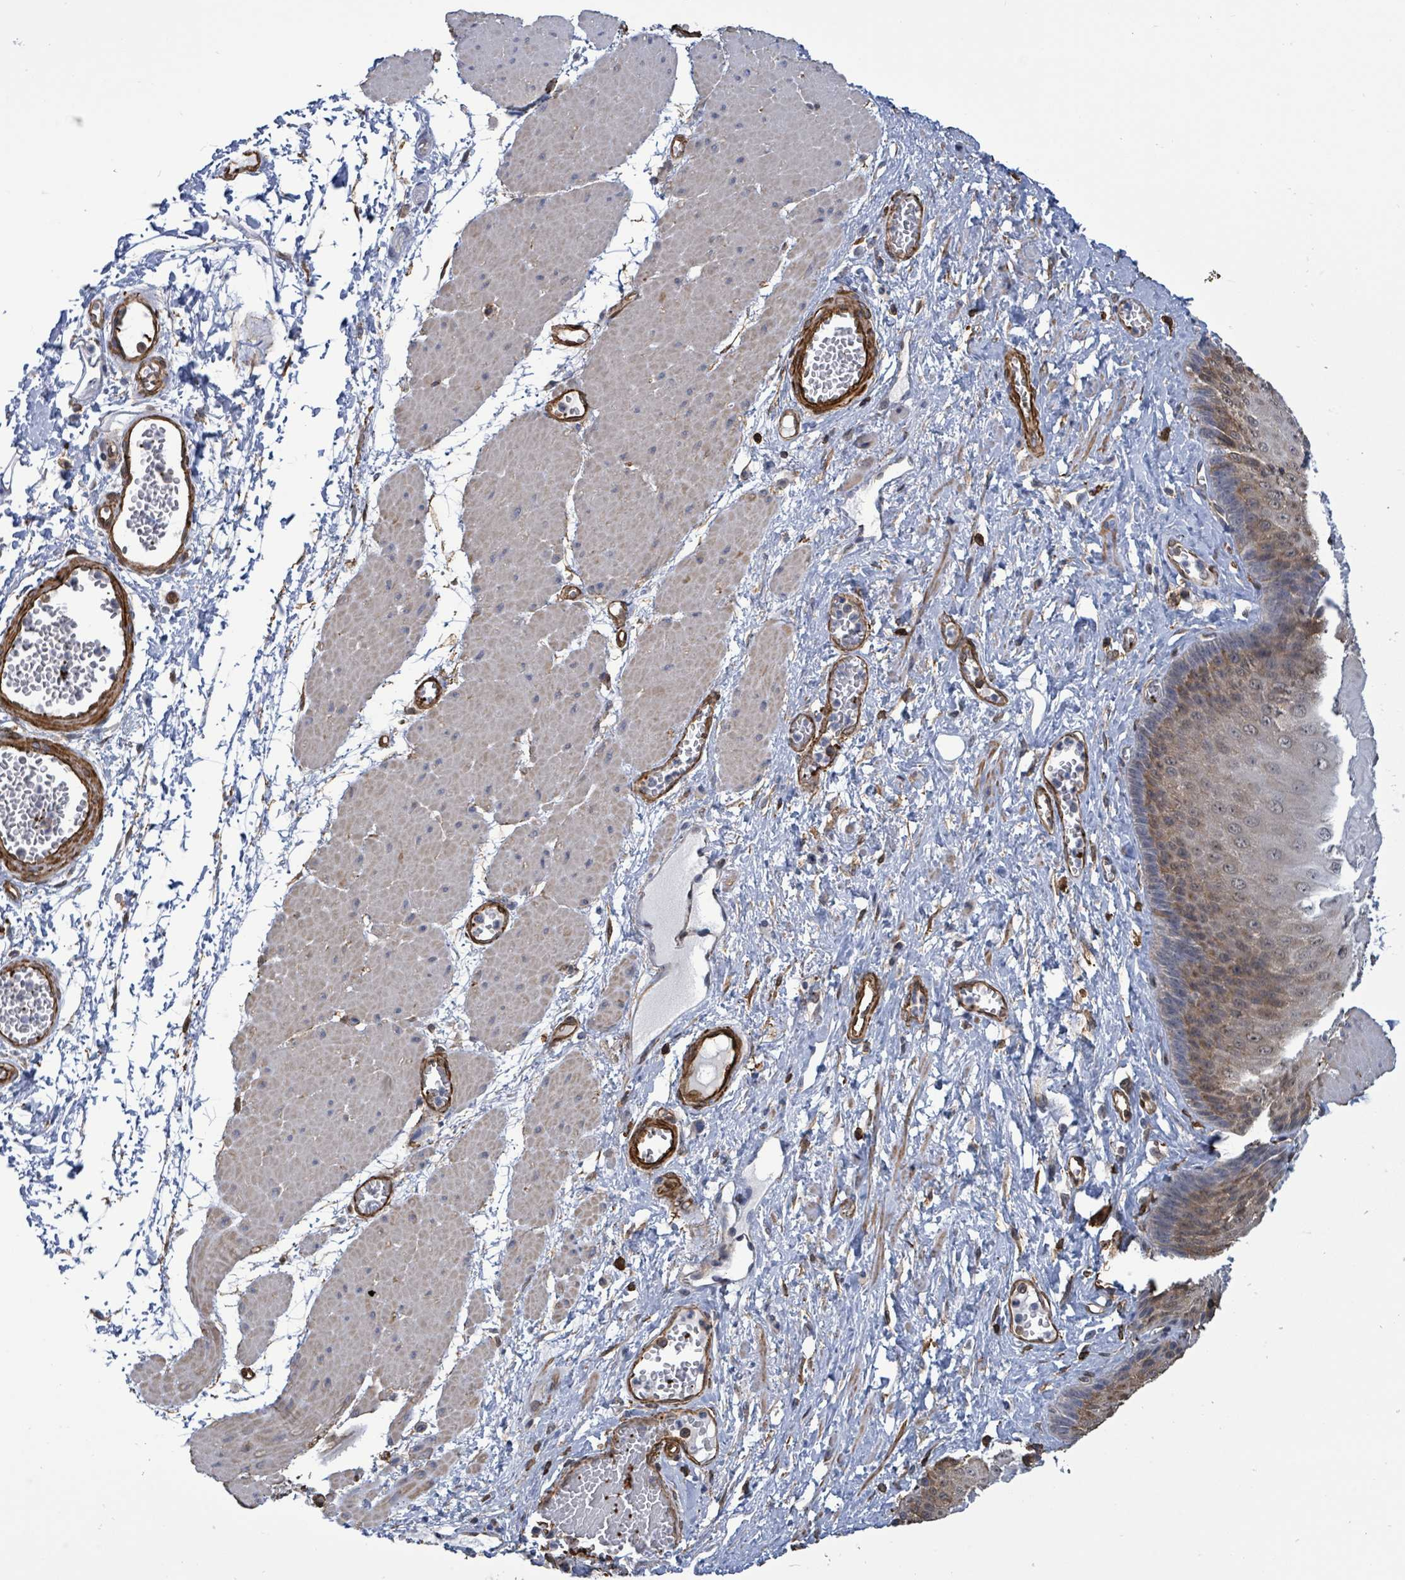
{"staining": {"intensity": "moderate", "quantity": "<25%", "location": "cytoplasmic/membranous"}, "tissue": "esophagus", "cell_type": "Squamous epithelial cells", "image_type": "normal", "snomed": [{"axis": "morphology", "description": "Normal tissue, NOS"}, {"axis": "topography", "description": "Esophagus"}], "caption": "A low amount of moderate cytoplasmic/membranous staining is identified in about <25% of squamous epithelial cells in unremarkable esophagus. (Stains: DAB in brown, nuclei in blue, Microscopy: brightfield microscopy at high magnification).", "gene": "PRKRIP1", "patient": {"sex": "male", "age": 60}}